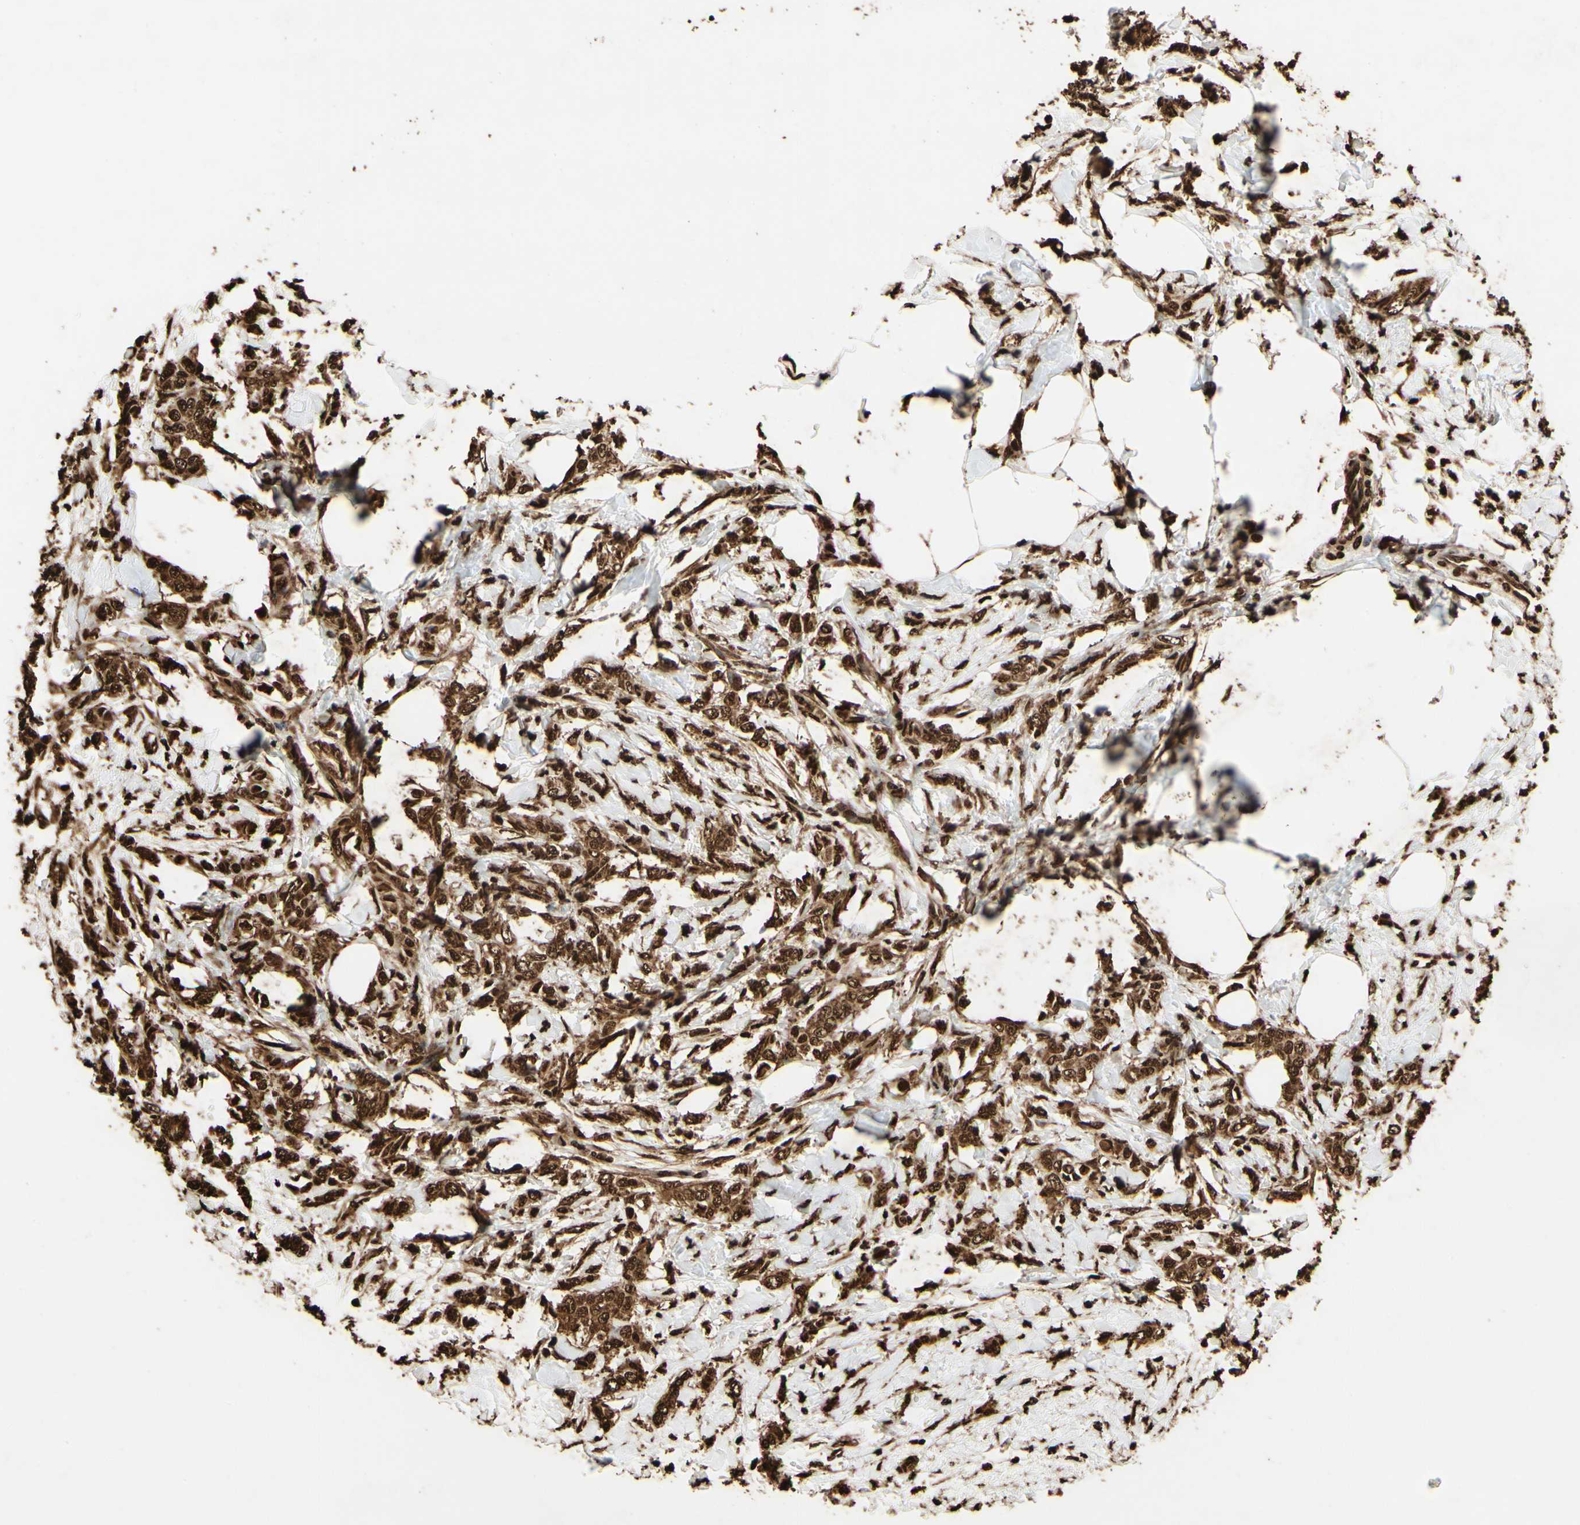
{"staining": {"intensity": "strong", "quantity": ">75%", "location": "cytoplasmic/membranous,nuclear"}, "tissue": "breast cancer", "cell_type": "Tumor cells", "image_type": "cancer", "snomed": [{"axis": "morphology", "description": "Lobular carcinoma, in situ"}, {"axis": "morphology", "description": "Lobular carcinoma"}, {"axis": "topography", "description": "Breast"}], "caption": "Immunohistochemistry (DAB (3,3'-diaminobenzidine)) staining of human breast cancer shows strong cytoplasmic/membranous and nuclear protein expression in about >75% of tumor cells.", "gene": "HNRNPK", "patient": {"sex": "female", "age": 41}}